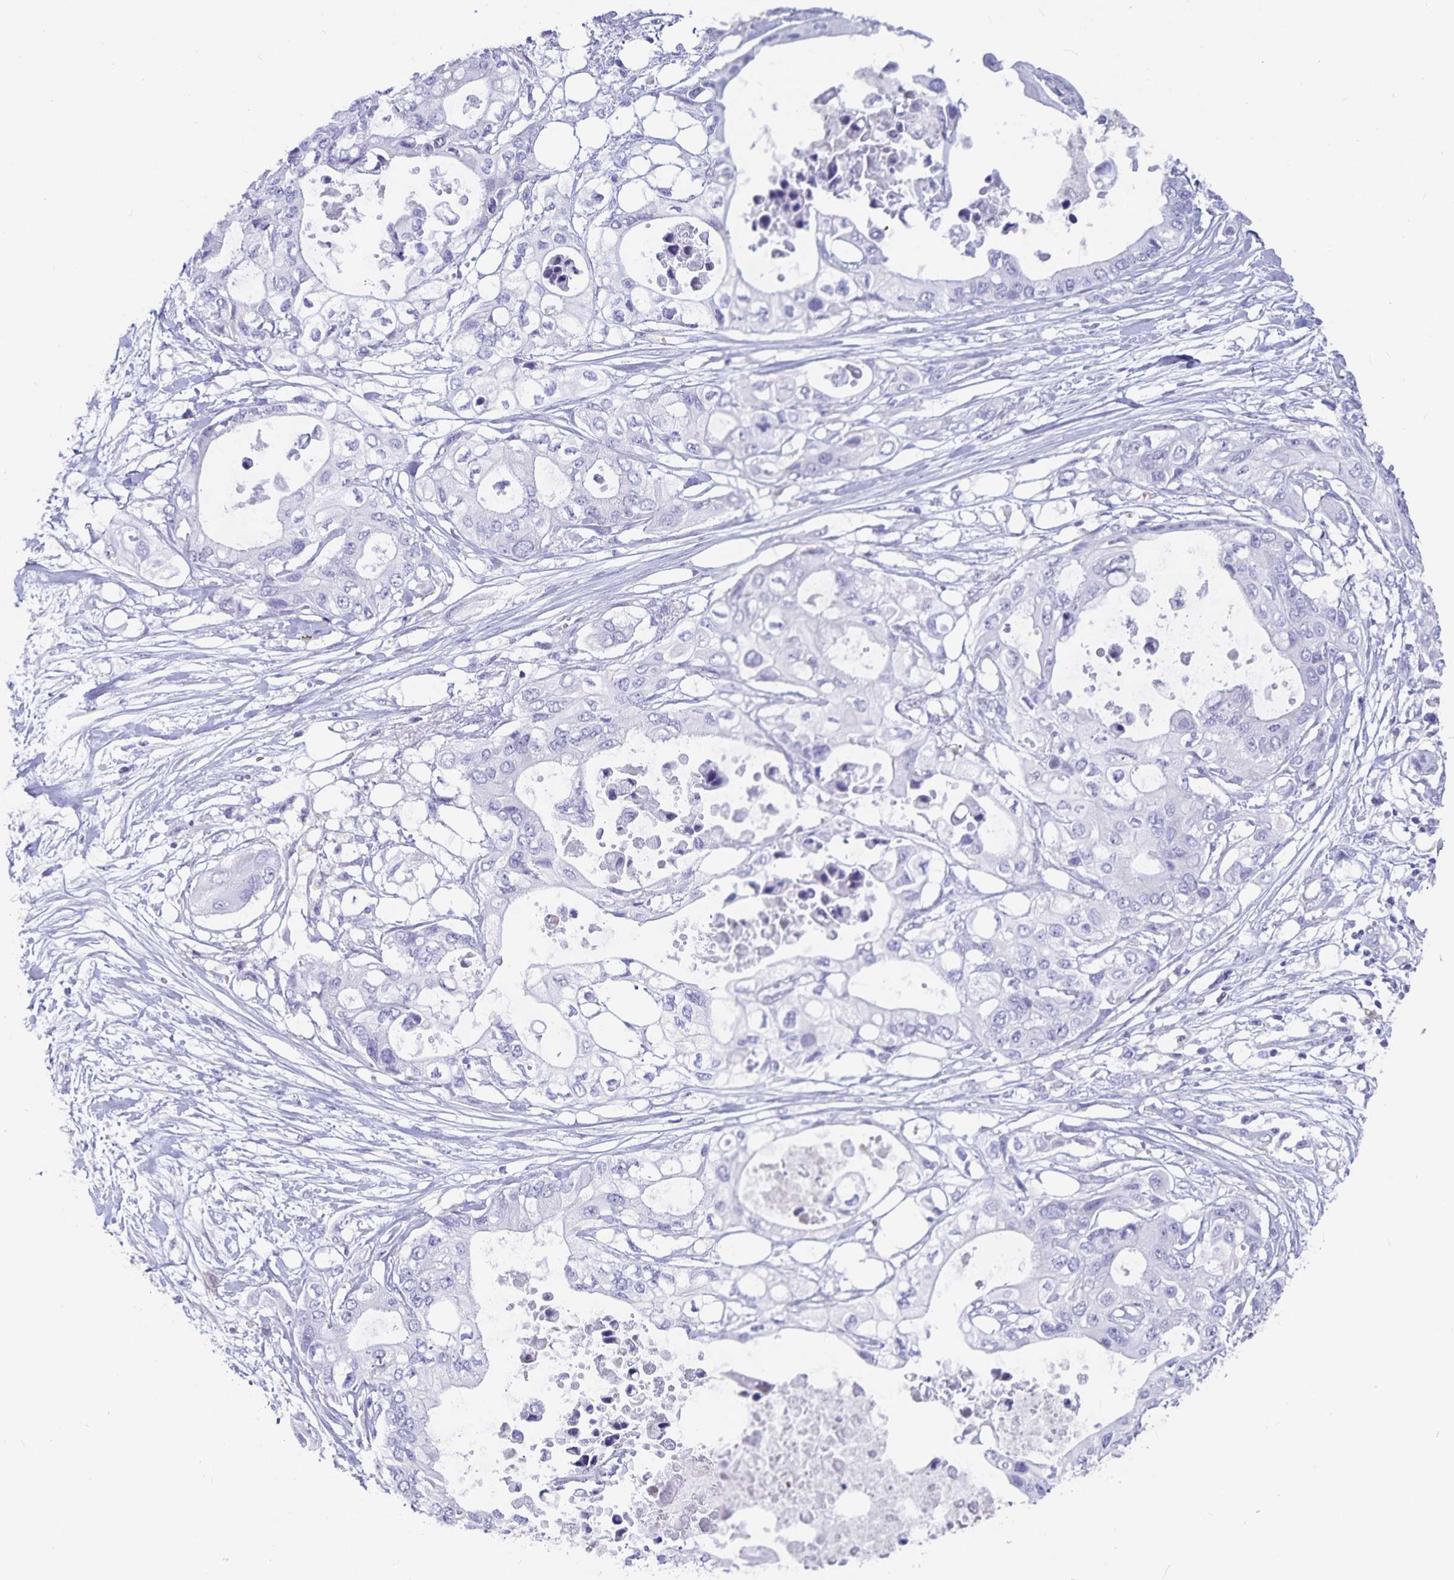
{"staining": {"intensity": "negative", "quantity": "none", "location": "none"}, "tissue": "pancreatic cancer", "cell_type": "Tumor cells", "image_type": "cancer", "snomed": [{"axis": "morphology", "description": "Adenocarcinoma, NOS"}, {"axis": "topography", "description": "Pancreas"}], "caption": "Histopathology image shows no protein positivity in tumor cells of adenocarcinoma (pancreatic) tissue.", "gene": "PLAC1", "patient": {"sex": "female", "age": 63}}